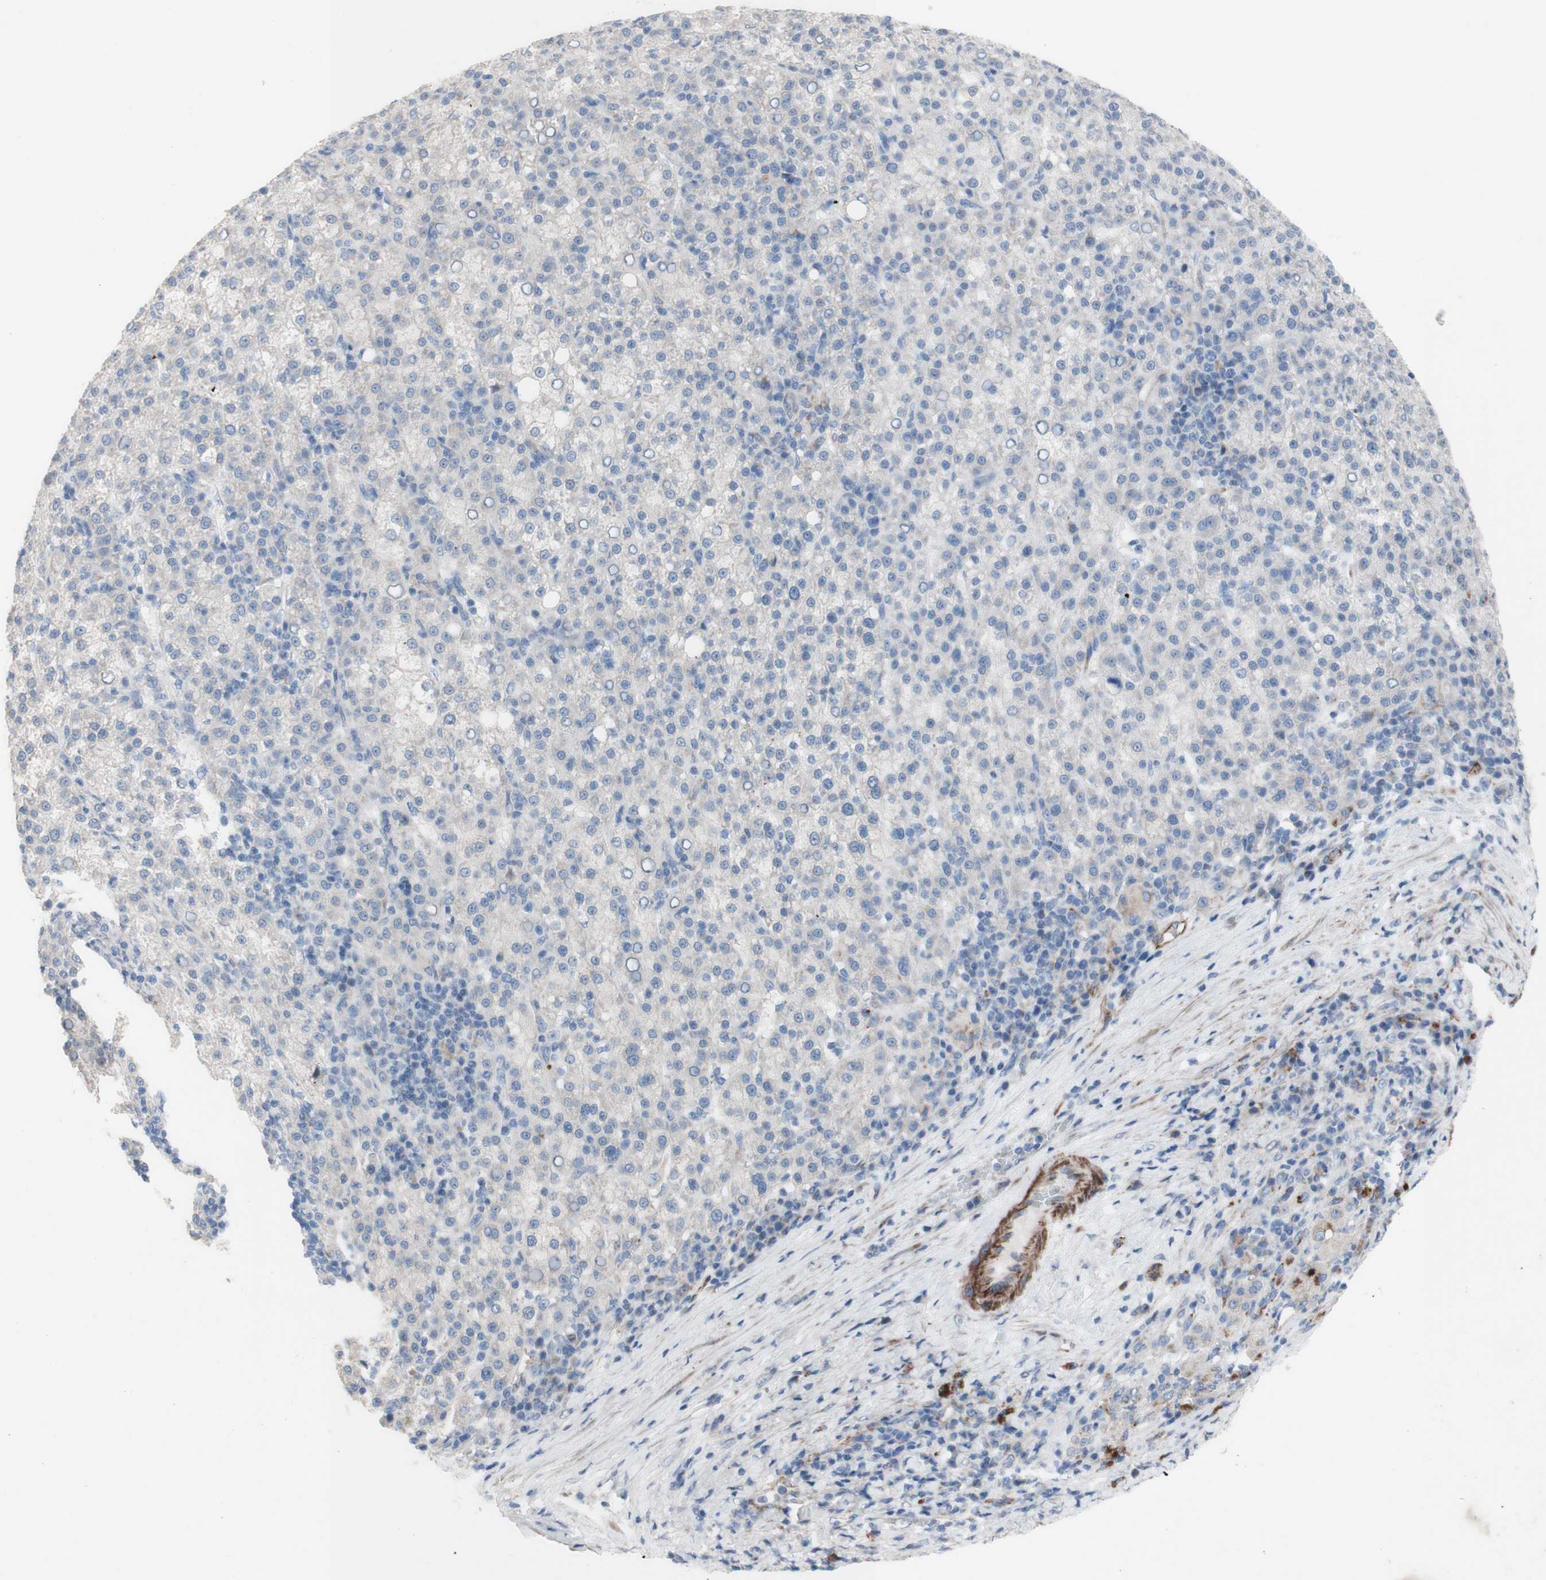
{"staining": {"intensity": "negative", "quantity": "none", "location": "none"}, "tissue": "liver cancer", "cell_type": "Tumor cells", "image_type": "cancer", "snomed": [{"axis": "morphology", "description": "Carcinoma, Hepatocellular, NOS"}, {"axis": "topography", "description": "Liver"}], "caption": "The IHC photomicrograph has no significant positivity in tumor cells of liver hepatocellular carcinoma tissue. (DAB (3,3'-diaminobenzidine) IHC visualized using brightfield microscopy, high magnification).", "gene": "AGPAT5", "patient": {"sex": "female", "age": 58}}